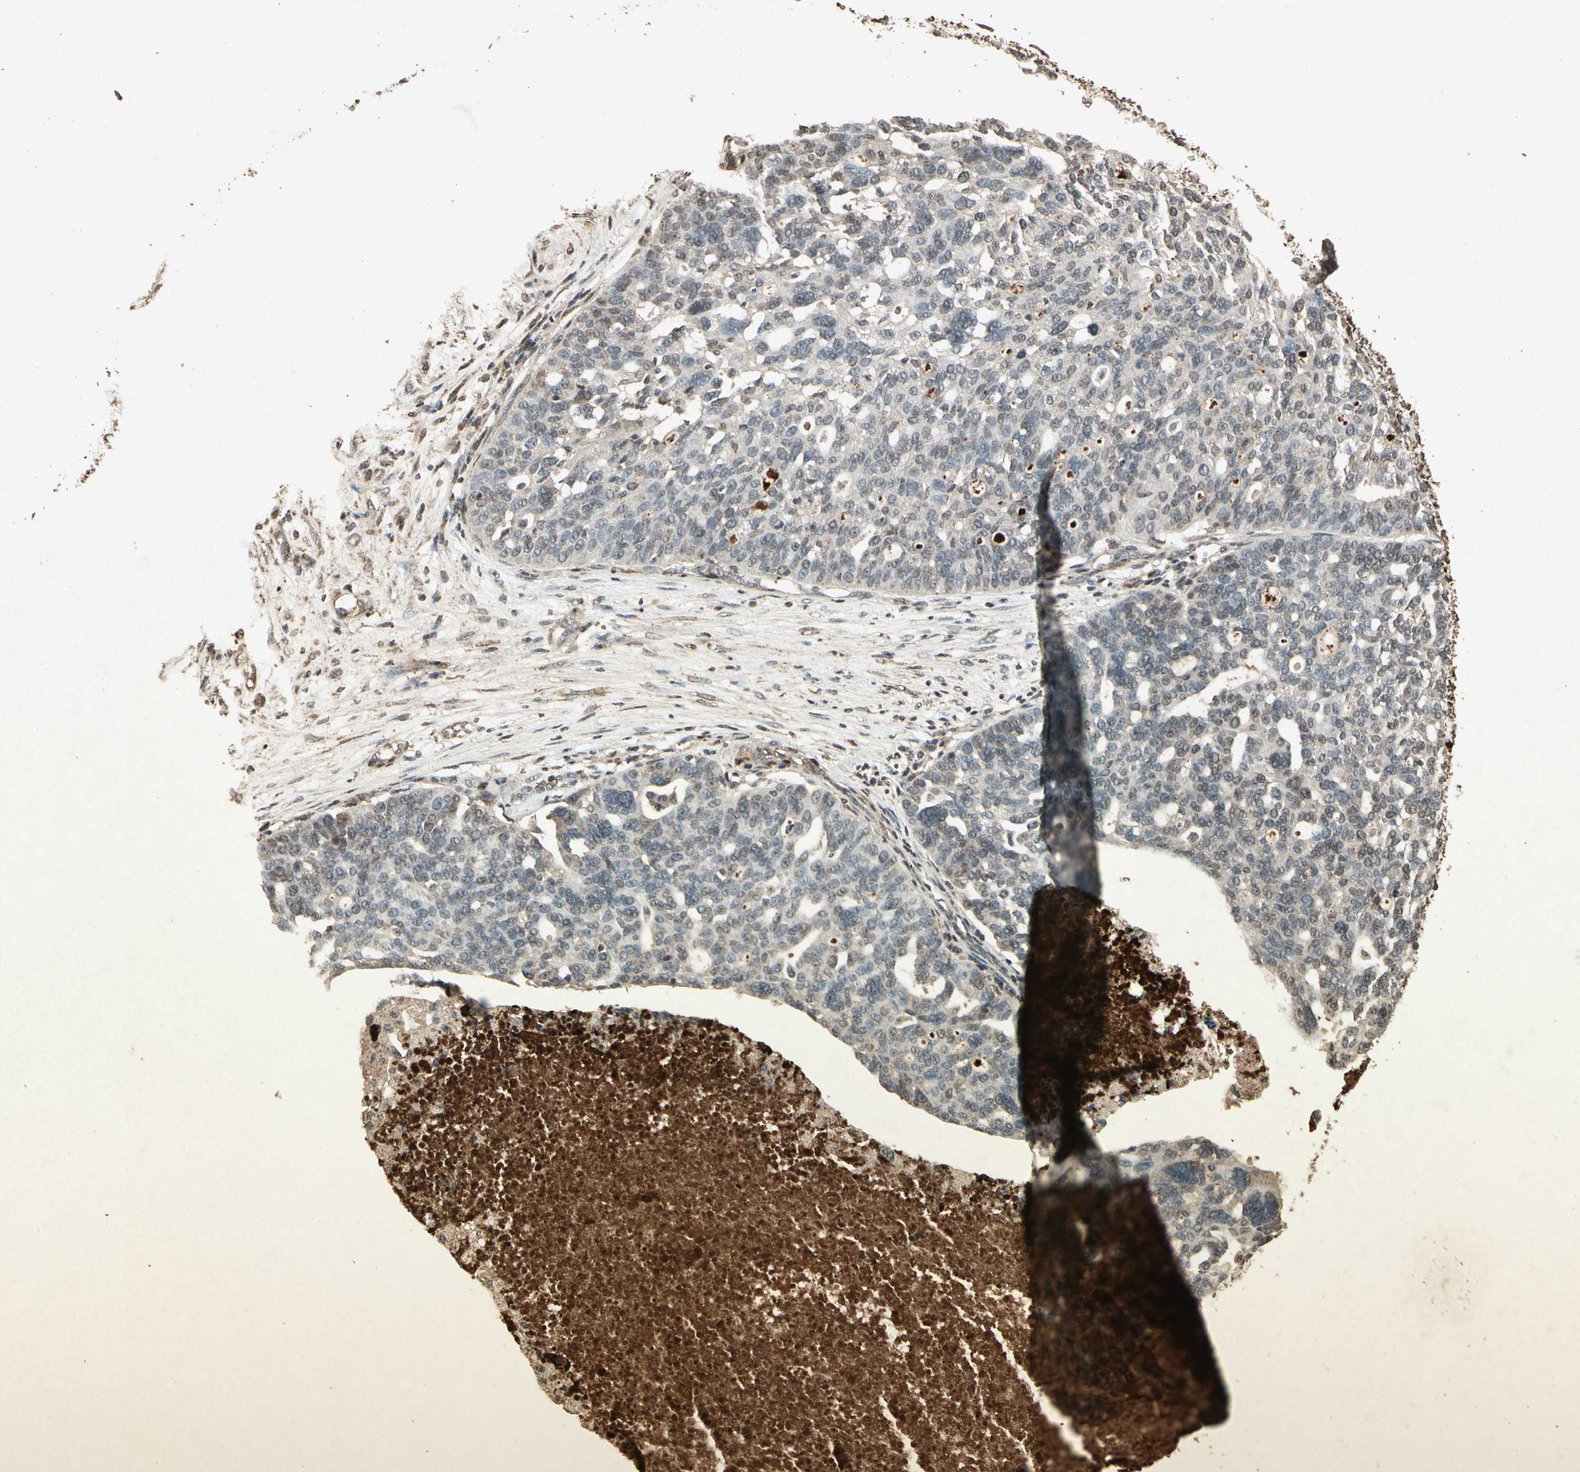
{"staining": {"intensity": "negative", "quantity": "none", "location": "none"}, "tissue": "ovarian cancer", "cell_type": "Tumor cells", "image_type": "cancer", "snomed": [{"axis": "morphology", "description": "Cystadenocarcinoma, serous, NOS"}, {"axis": "topography", "description": "Ovary"}], "caption": "The photomicrograph displays no significant positivity in tumor cells of ovarian cancer.", "gene": "GC", "patient": {"sex": "female", "age": 59}}